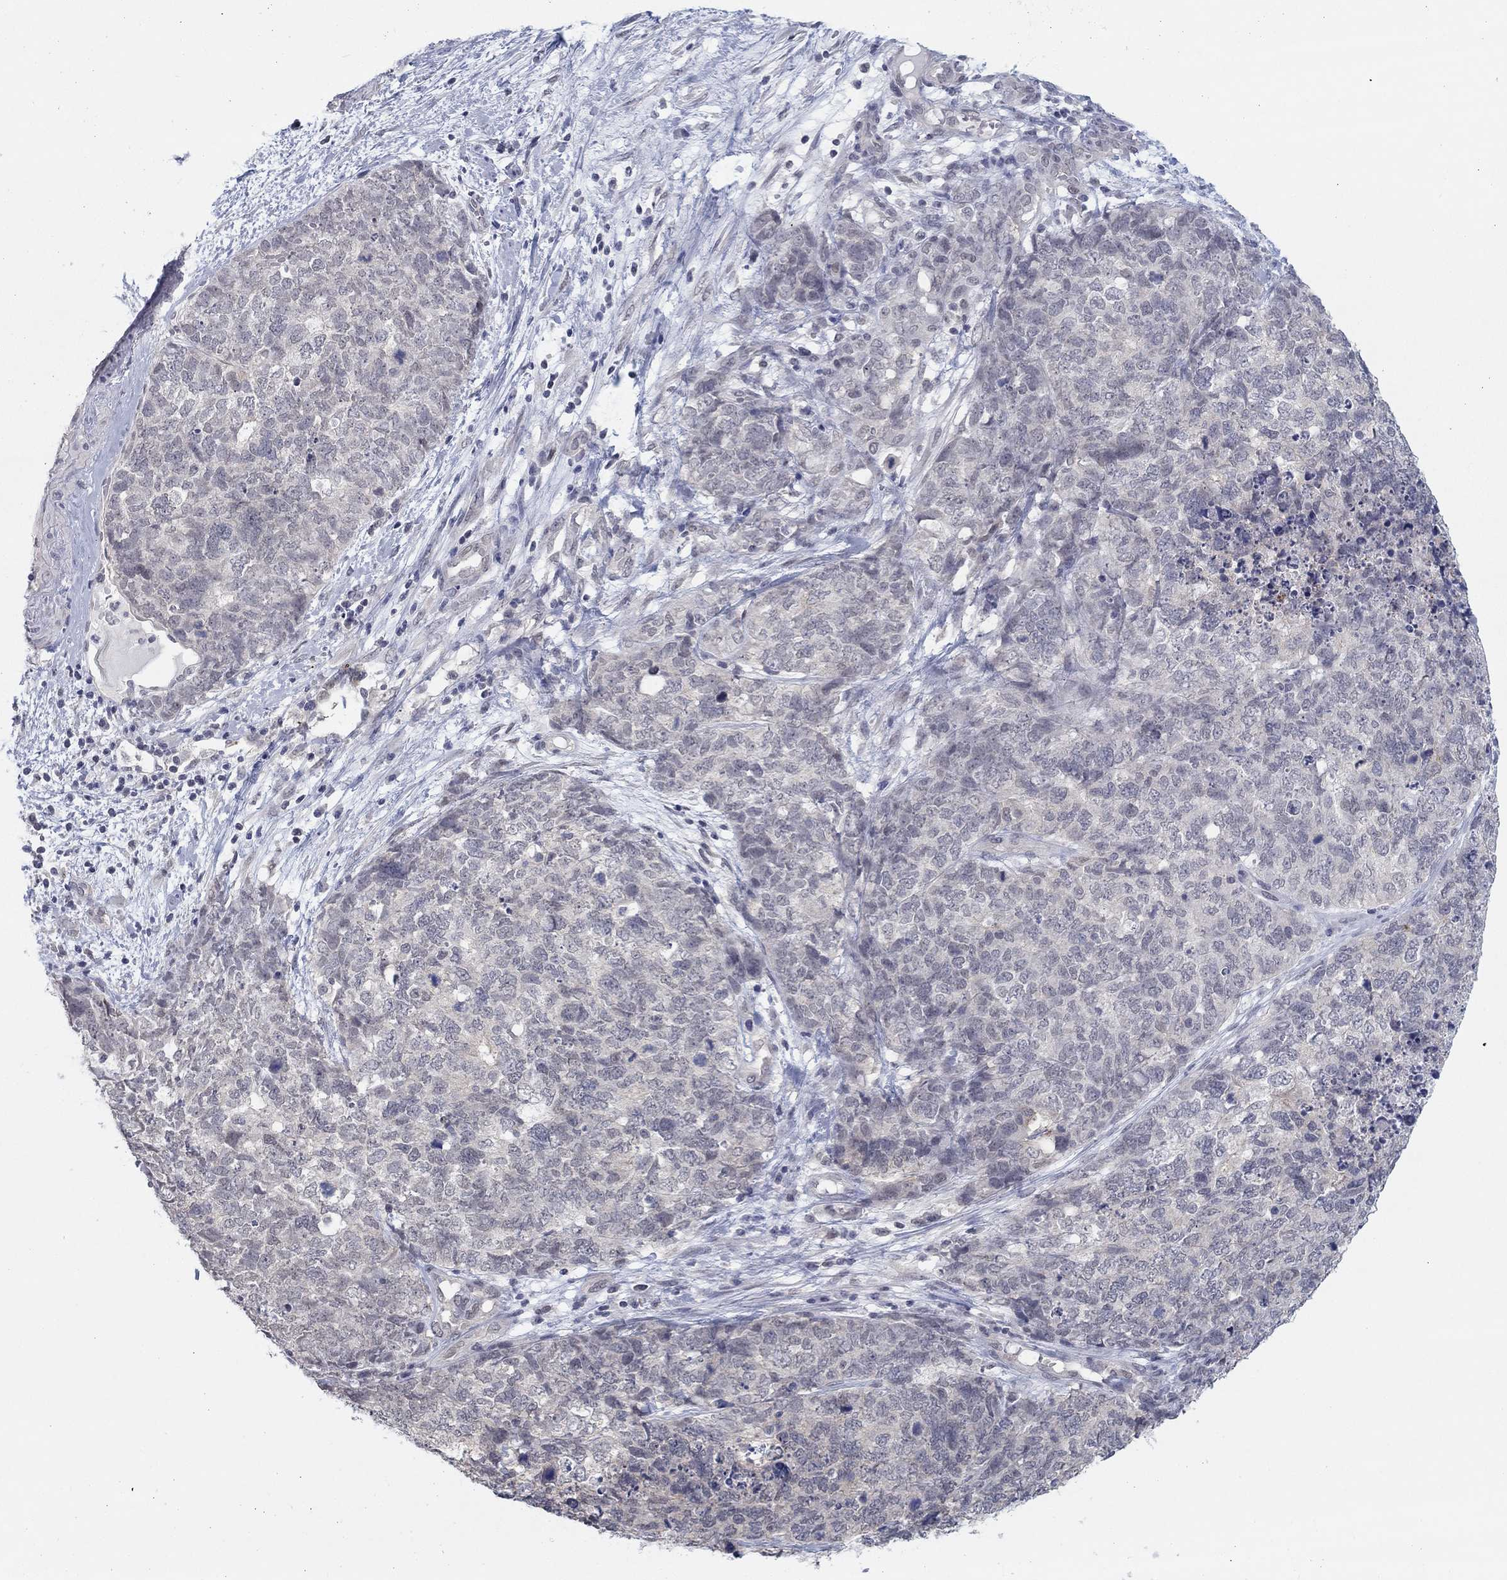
{"staining": {"intensity": "negative", "quantity": "none", "location": "none"}, "tissue": "cervical cancer", "cell_type": "Tumor cells", "image_type": "cancer", "snomed": [{"axis": "morphology", "description": "Squamous cell carcinoma, NOS"}, {"axis": "topography", "description": "Cervix"}], "caption": "A histopathology image of human cervical cancer is negative for staining in tumor cells. Brightfield microscopy of immunohistochemistry stained with DAB (3,3'-diaminobenzidine) (brown) and hematoxylin (blue), captured at high magnification.", "gene": "SLC22A2", "patient": {"sex": "female", "age": 63}}